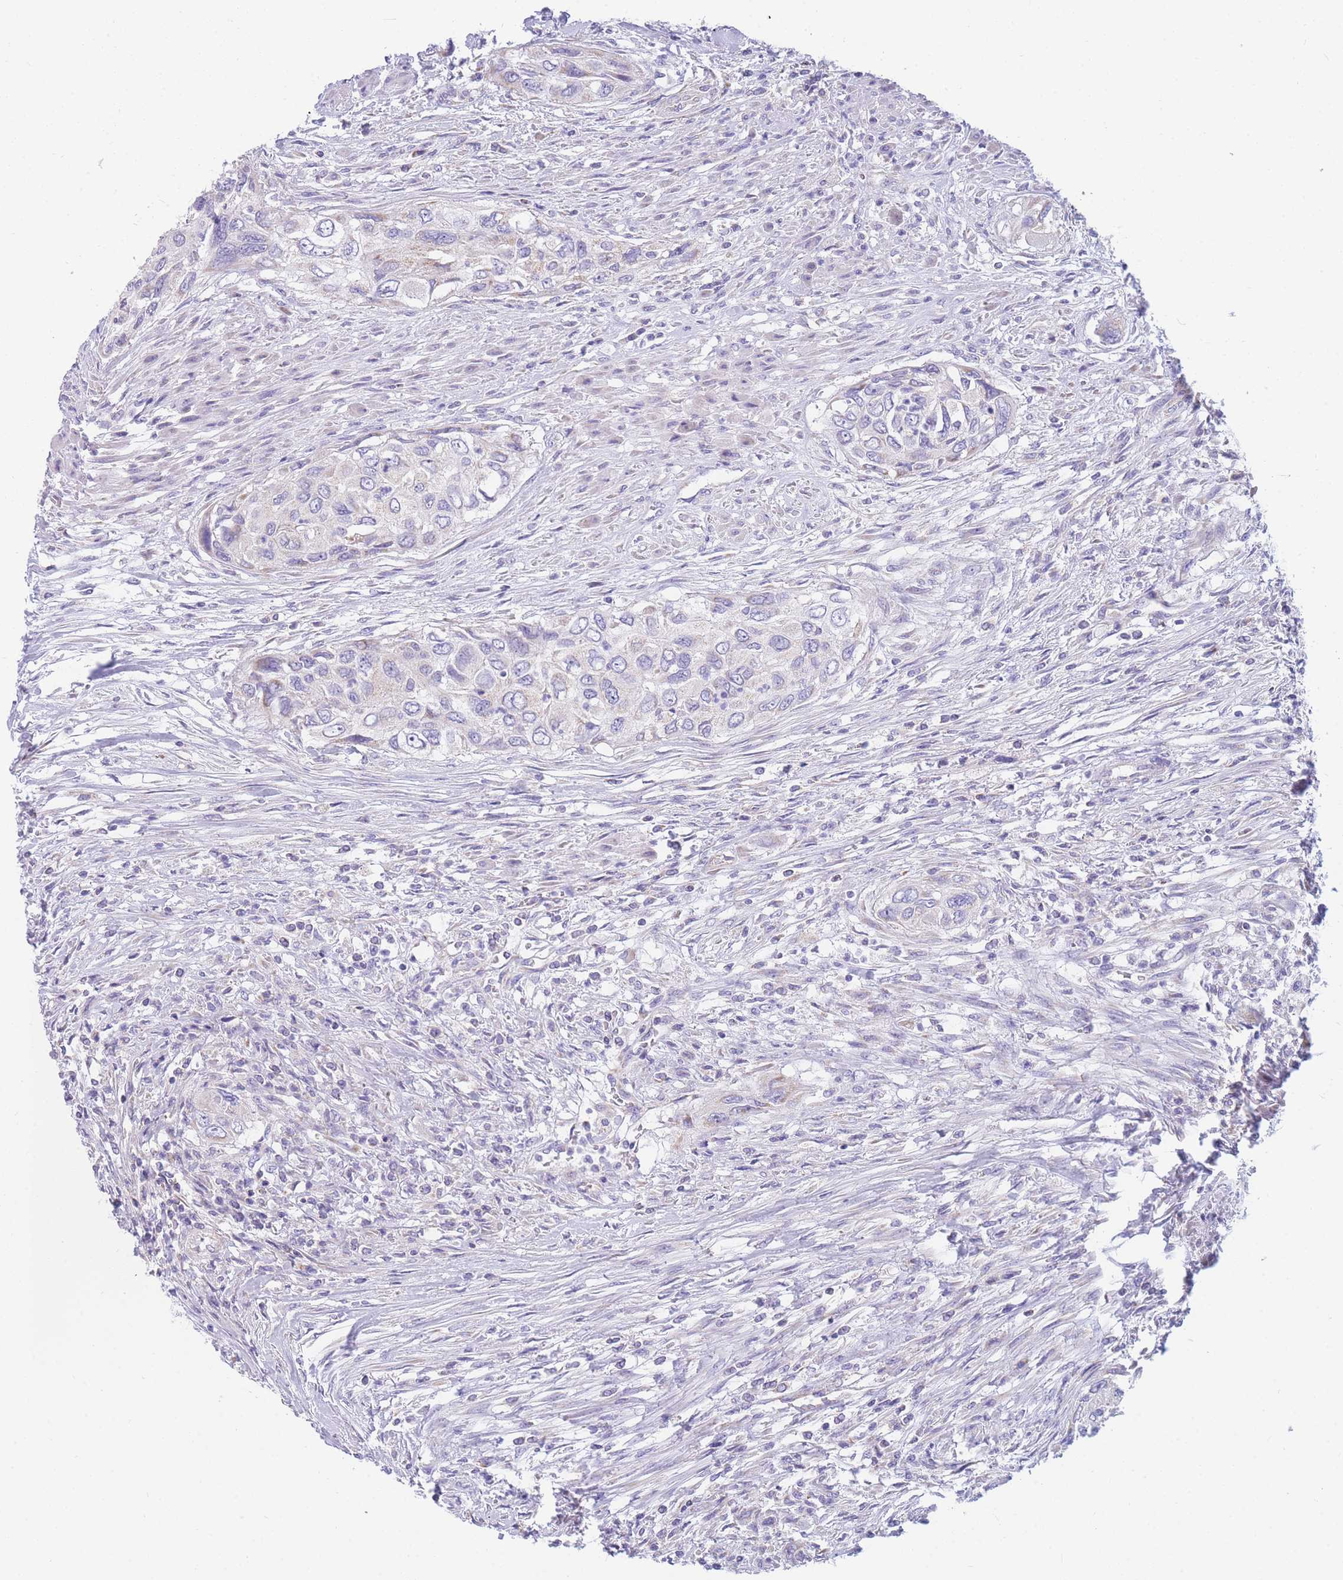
{"staining": {"intensity": "negative", "quantity": "none", "location": "none"}, "tissue": "urothelial cancer", "cell_type": "Tumor cells", "image_type": "cancer", "snomed": [{"axis": "morphology", "description": "Urothelial carcinoma, High grade"}, {"axis": "topography", "description": "Urinary bladder"}], "caption": "There is no significant expression in tumor cells of high-grade urothelial carcinoma.", "gene": "DHRS11", "patient": {"sex": "female", "age": 60}}